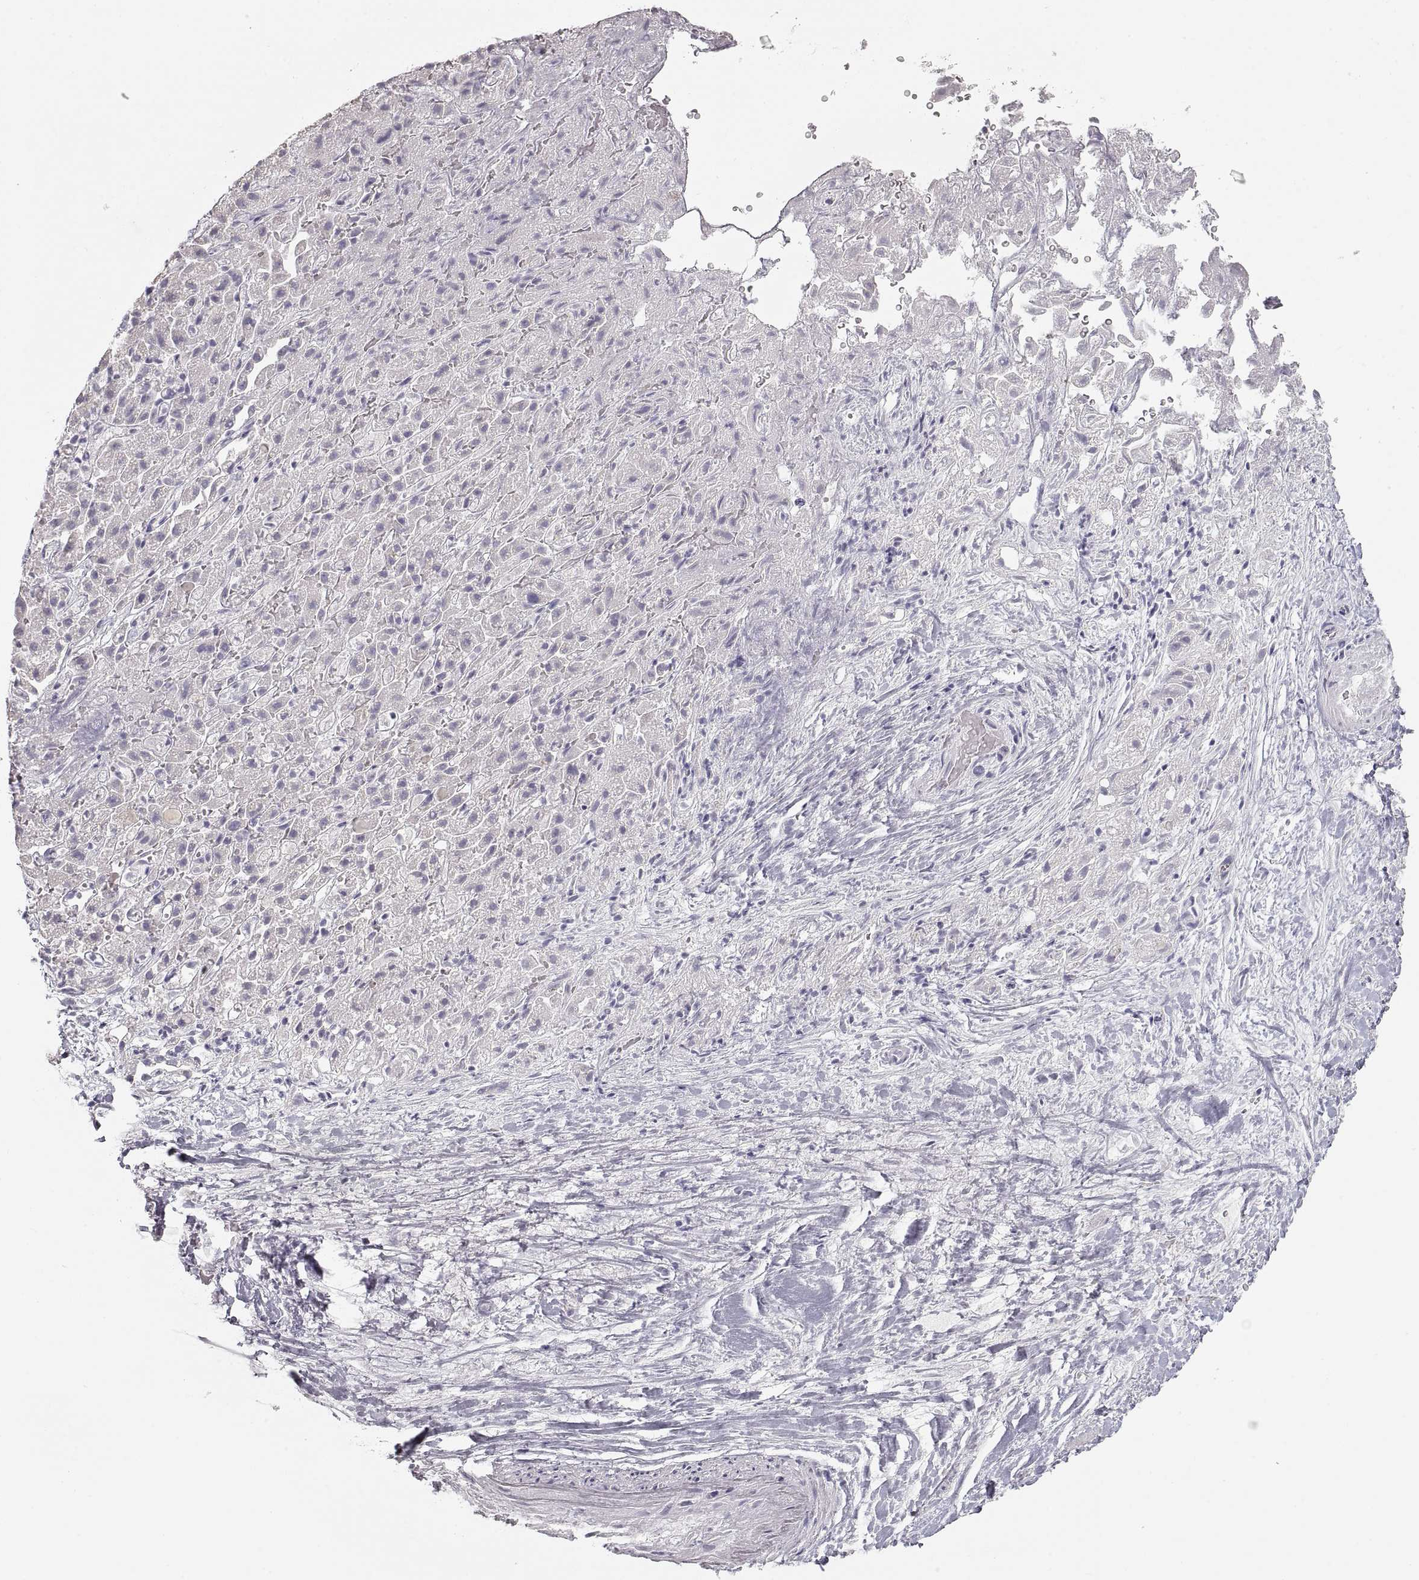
{"staining": {"intensity": "negative", "quantity": "none", "location": "none"}, "tissue": "liver cancer", "cell_type": "Tumor cells", "image_type": "cancer", "snomed": [{"axis": "morphology", "description": "Cholangiocarcinoma"}, {"axis": "topography", "description": "Liver"}], "caption": "Immunohistochemical staining of liver cancer (cholangiocarcinoma) demonstrates no significant positivity in tumor cells.", "gene": "ZP3", "patient": {"sex": "female", "age": 52}}